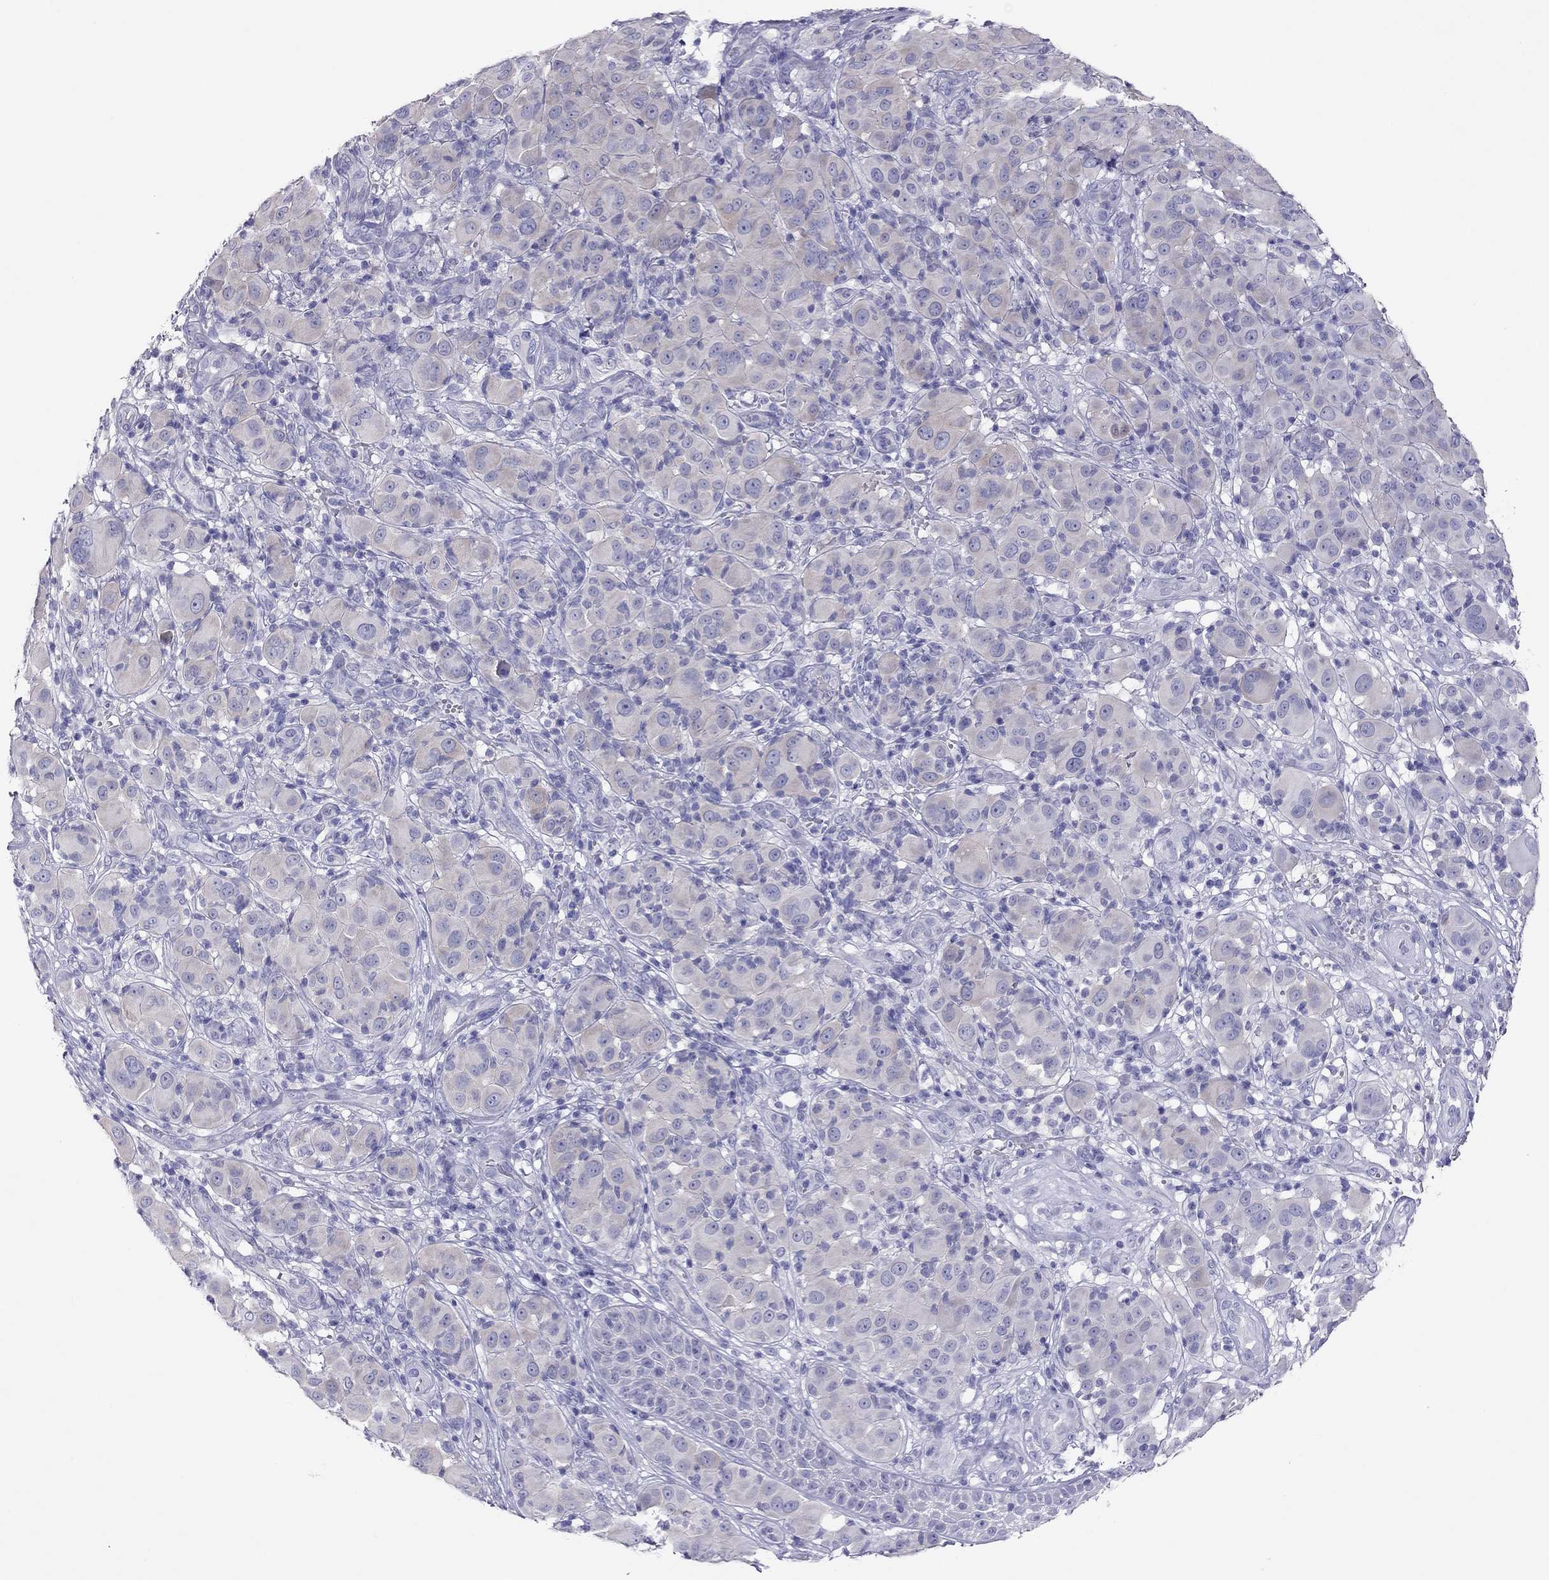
{"staining": {"intensity": "negative", "quantity": "none", "location": "none"}, "tissue": "melanoma", "cell_type": "Tumor cells", "image_type": "cancer", "snomed": [{"axis": "morphology", "description": "Malignant melanoma, NOS"}, {"axis": "topography", "description": "Skin"}], "caption": "Human malignant melanoma stained for a protein using immunohistochemistry (IHC) displays no staining in tumor cells.", "gene": "CAPNS2", "patient": {"sex": "female", "age": 87}}